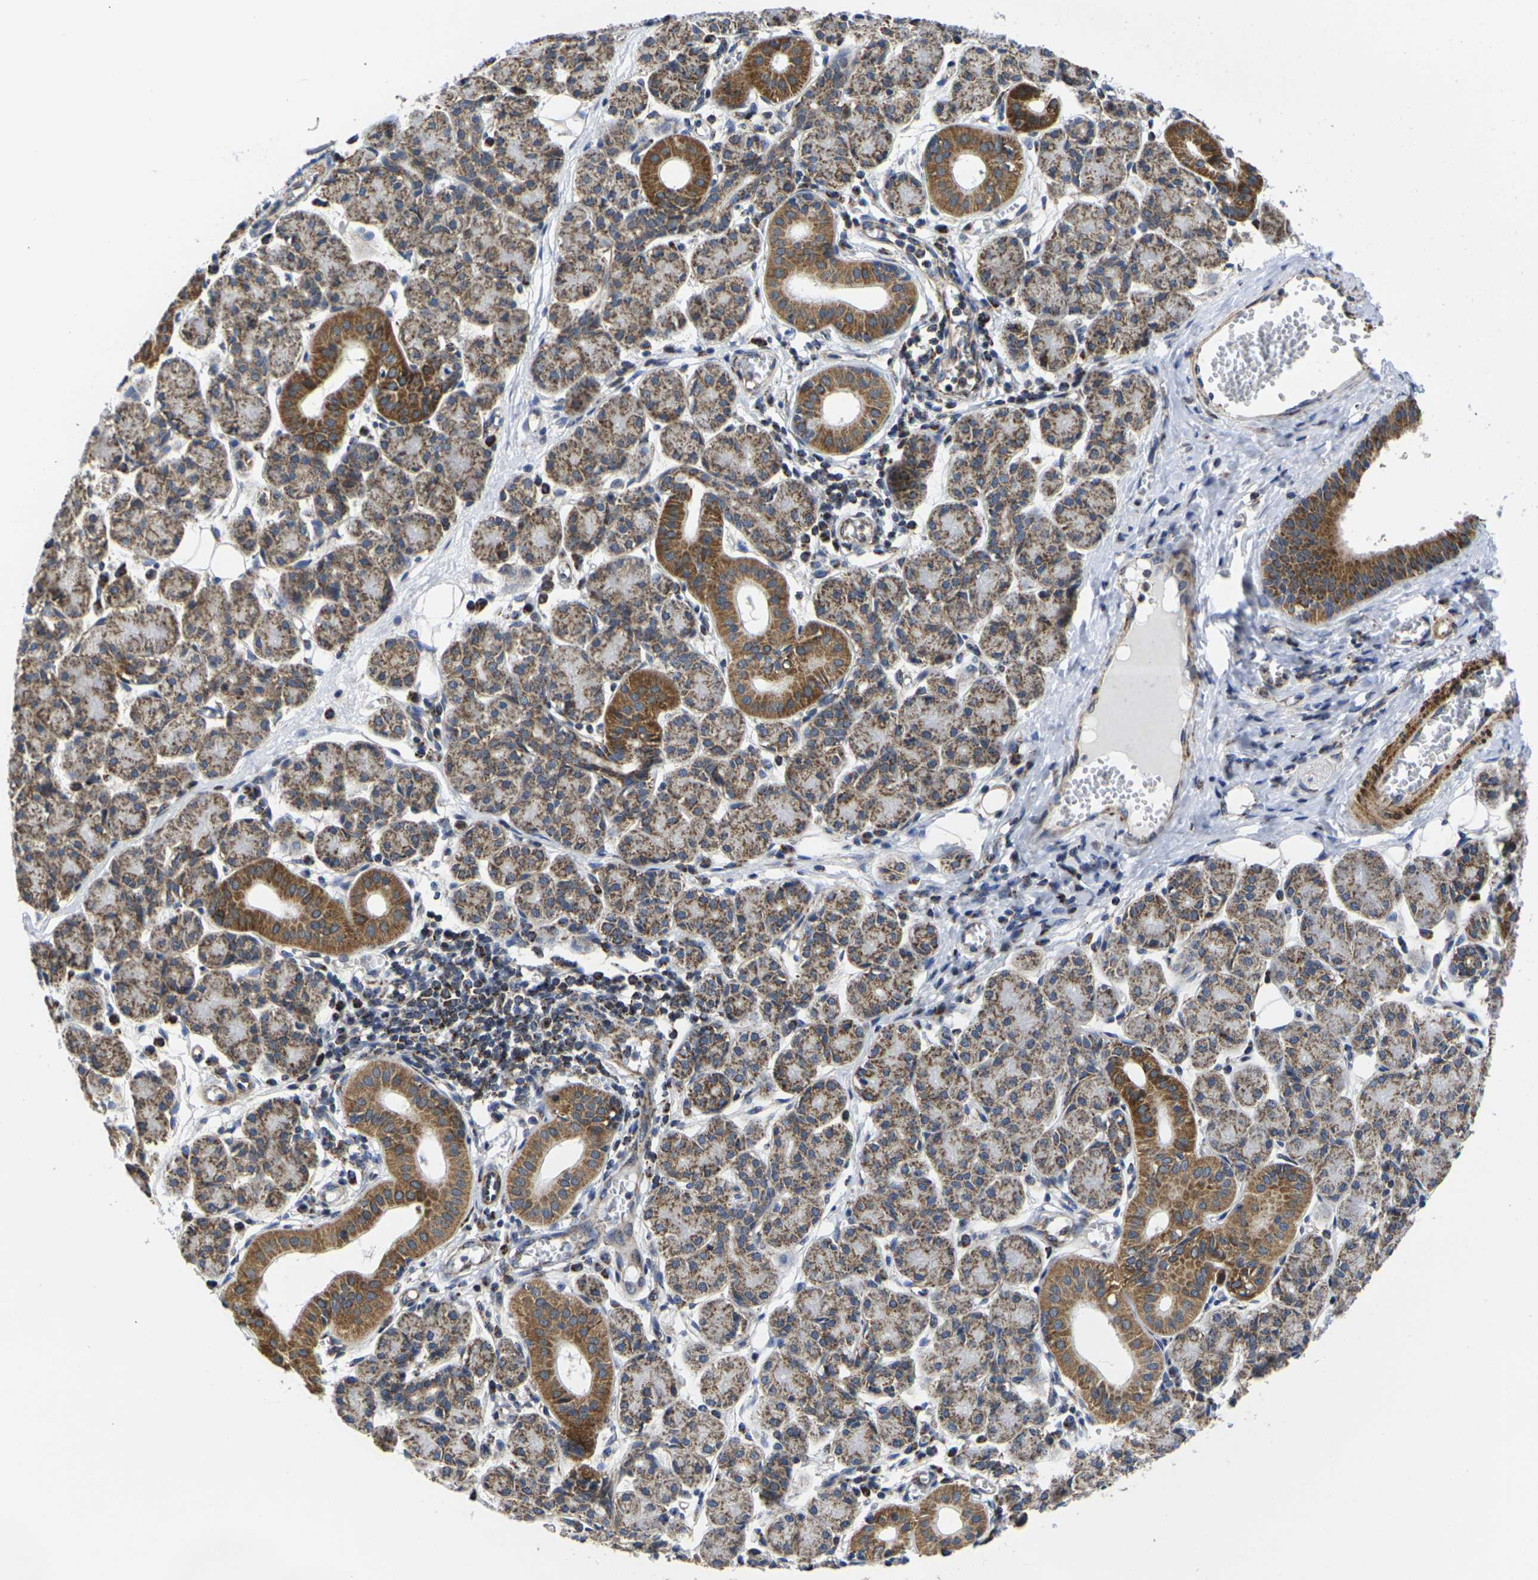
{"staining": {"intensity": "moderate", "quantity": ">75%", "location": "cytoplasmic/membranous"}, "tissue": "salivary gland", "cell_type": "Glandular cells", "image_type": "normal", "snomed": [{"axis": "morphology", "description": "Normal tissue, NOS"}, {"axis": "morphology", "description": "Inflammation, NOS"}, {"axis": "topography", "description": "Lymph node"}, {"axis": "topography", "description": "Salivary gland"}], "caption": "Moderate cytoplasmic/membranous staining for a protein is appreciated in about >75% of glandular cells of benign salivary gland using immunohistochemistry.", "gene": "P2RY11", "patient": {"sex": "male", "age": 3}}